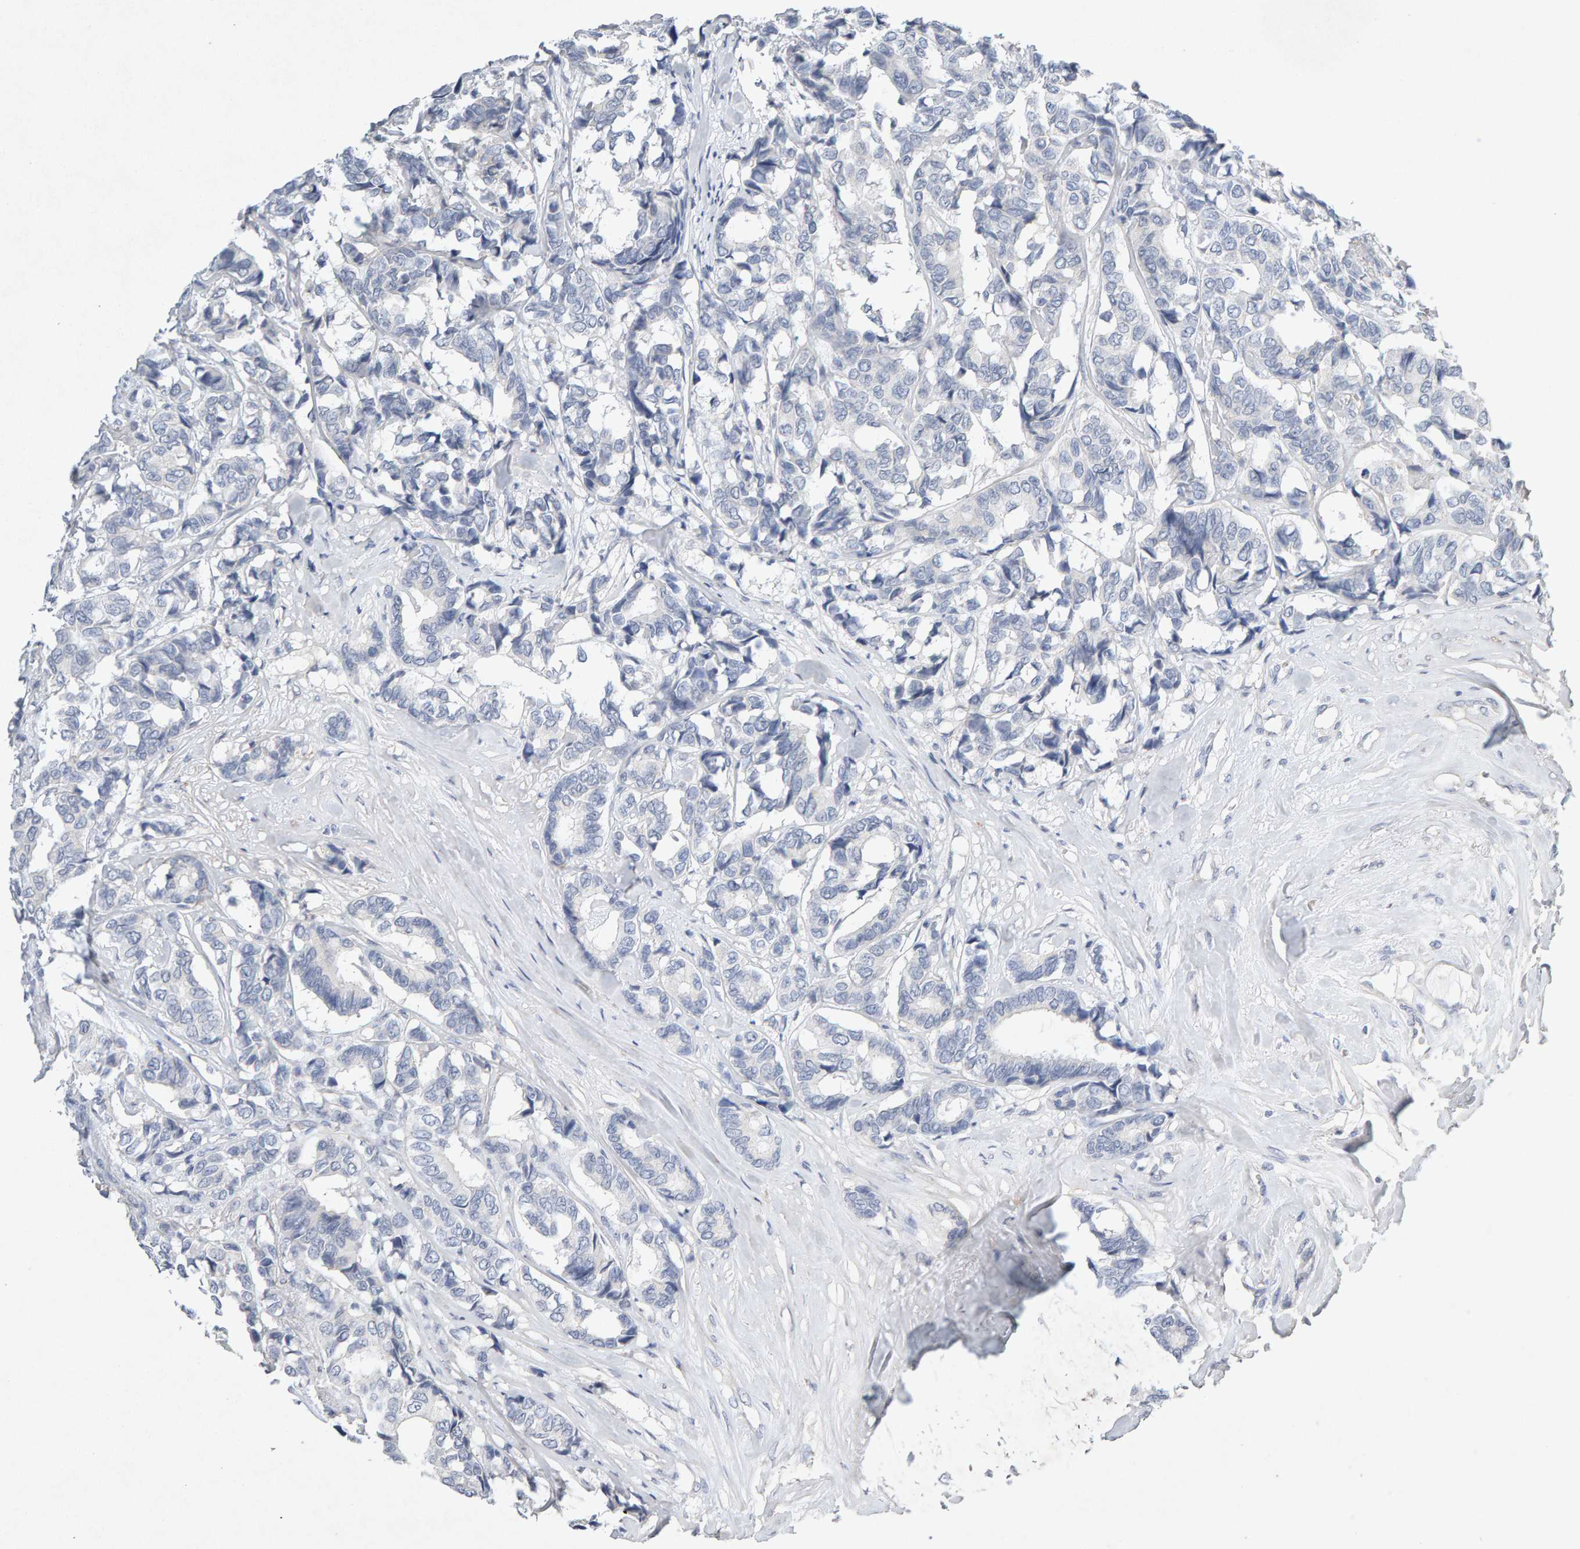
{"staining": {"intensity": "negative", "quantity": "none", "location": "none"}, "tissue": "breast cancer", "cell_type": "Tumor cells", "image_type": "cancer", "snomed": [{"axis": "morphology", "description": "Duct carcinoma"}, {"axis": "topography", "description": "Breast"}], "caption": "Immunohistochemical staining of human breast intraductal carcinoma reveals no significant expression in tumor cells.", "gene": "PTPRM", "patient": {"sex": "female", "age": 87}}